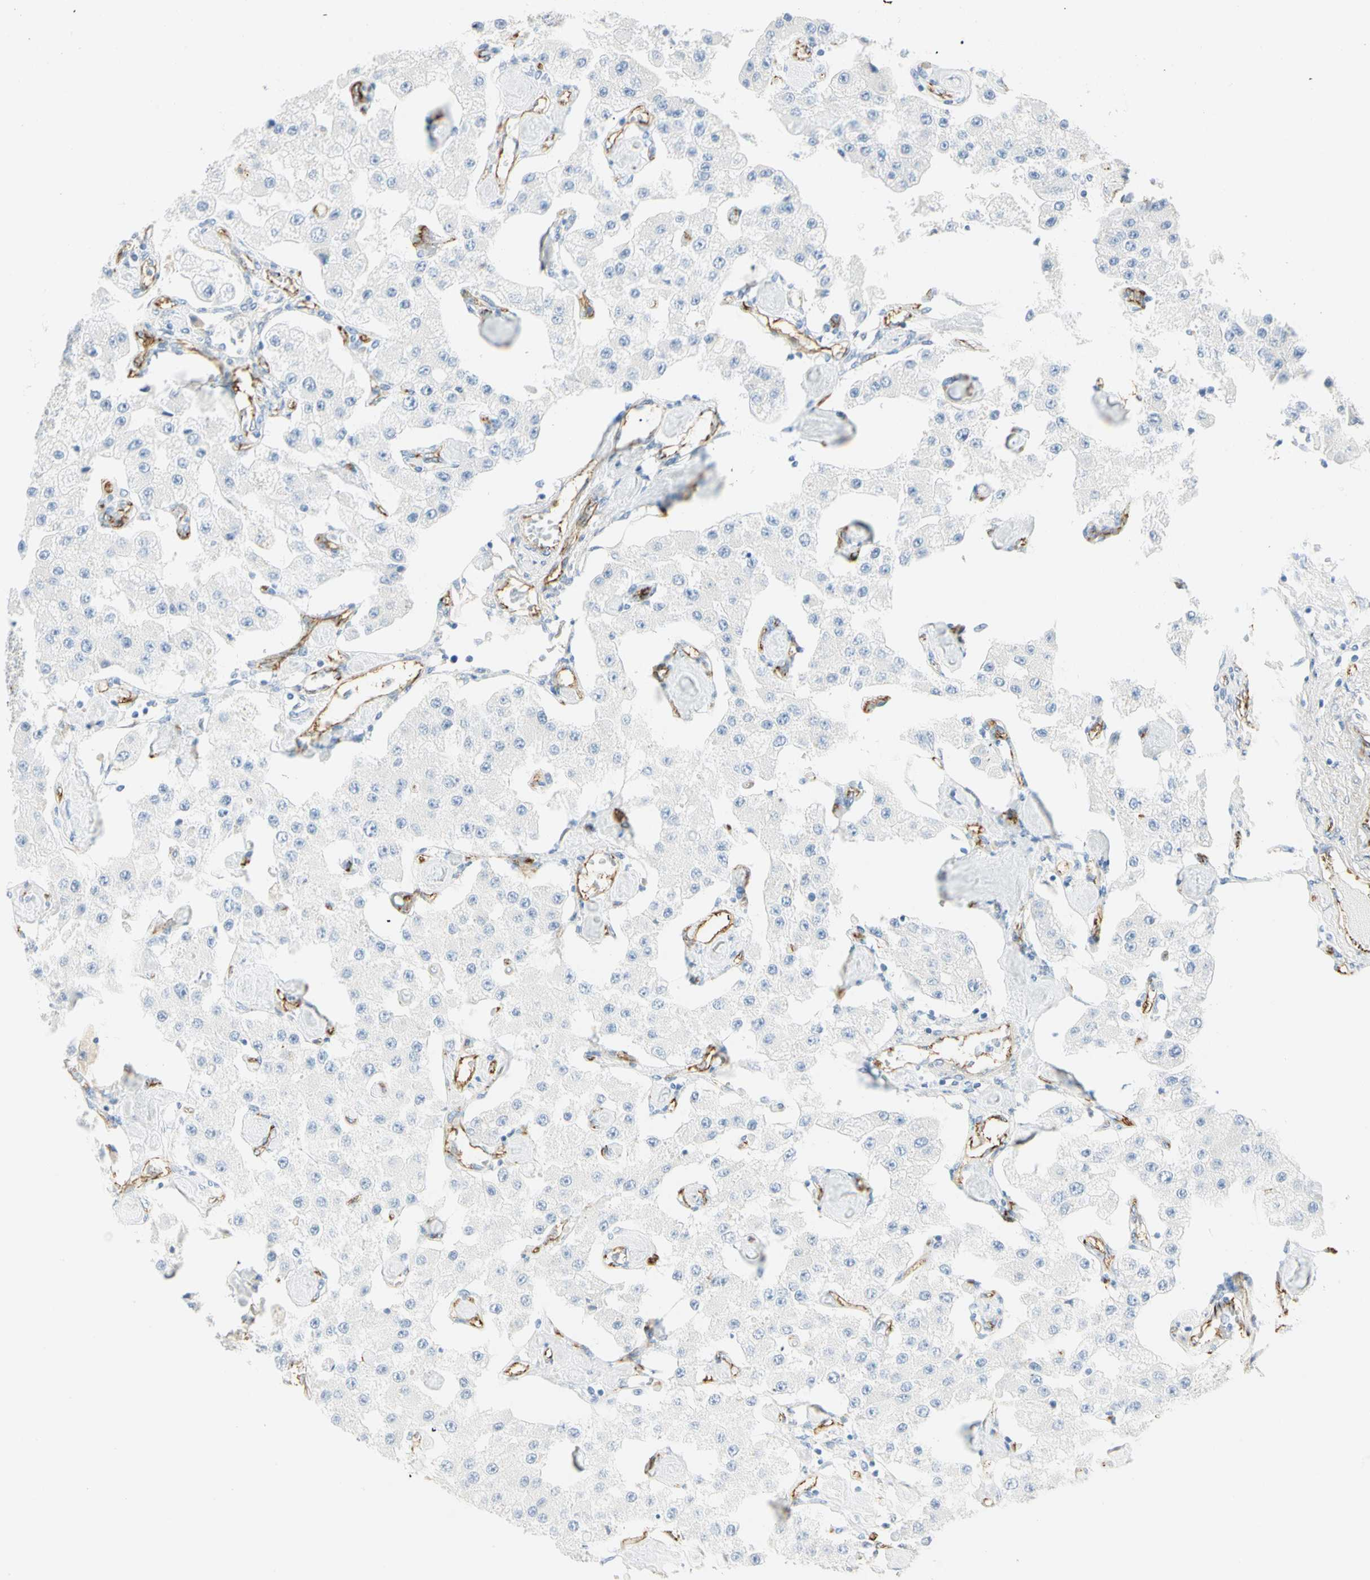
{"staining": {"intensity": "negative", "quantity": "none", "location": "none"}, "tissue": "carcinoid", "cell_type": "Tumor cells", "image_type": "cancer", "snomed": [{"axis": "morphology", "description": "Carcinoid, malignant, NOS"}, {"axis": "topography", "description": "Pancreas"}], "caption": "Immunohistochemistry (IHC) photomicrograph of neoplastic tissue: human carcinoid stained with DAB (3,3'-diaminobenzidine) exhibits no significant protein staining in tumor cells. The staining is performed using DAB brown chromogen with nuclei counter-stained in using hematoxylin.", "gene": "VPS9D1", "patient": {"sex": "male", "age": 41}}